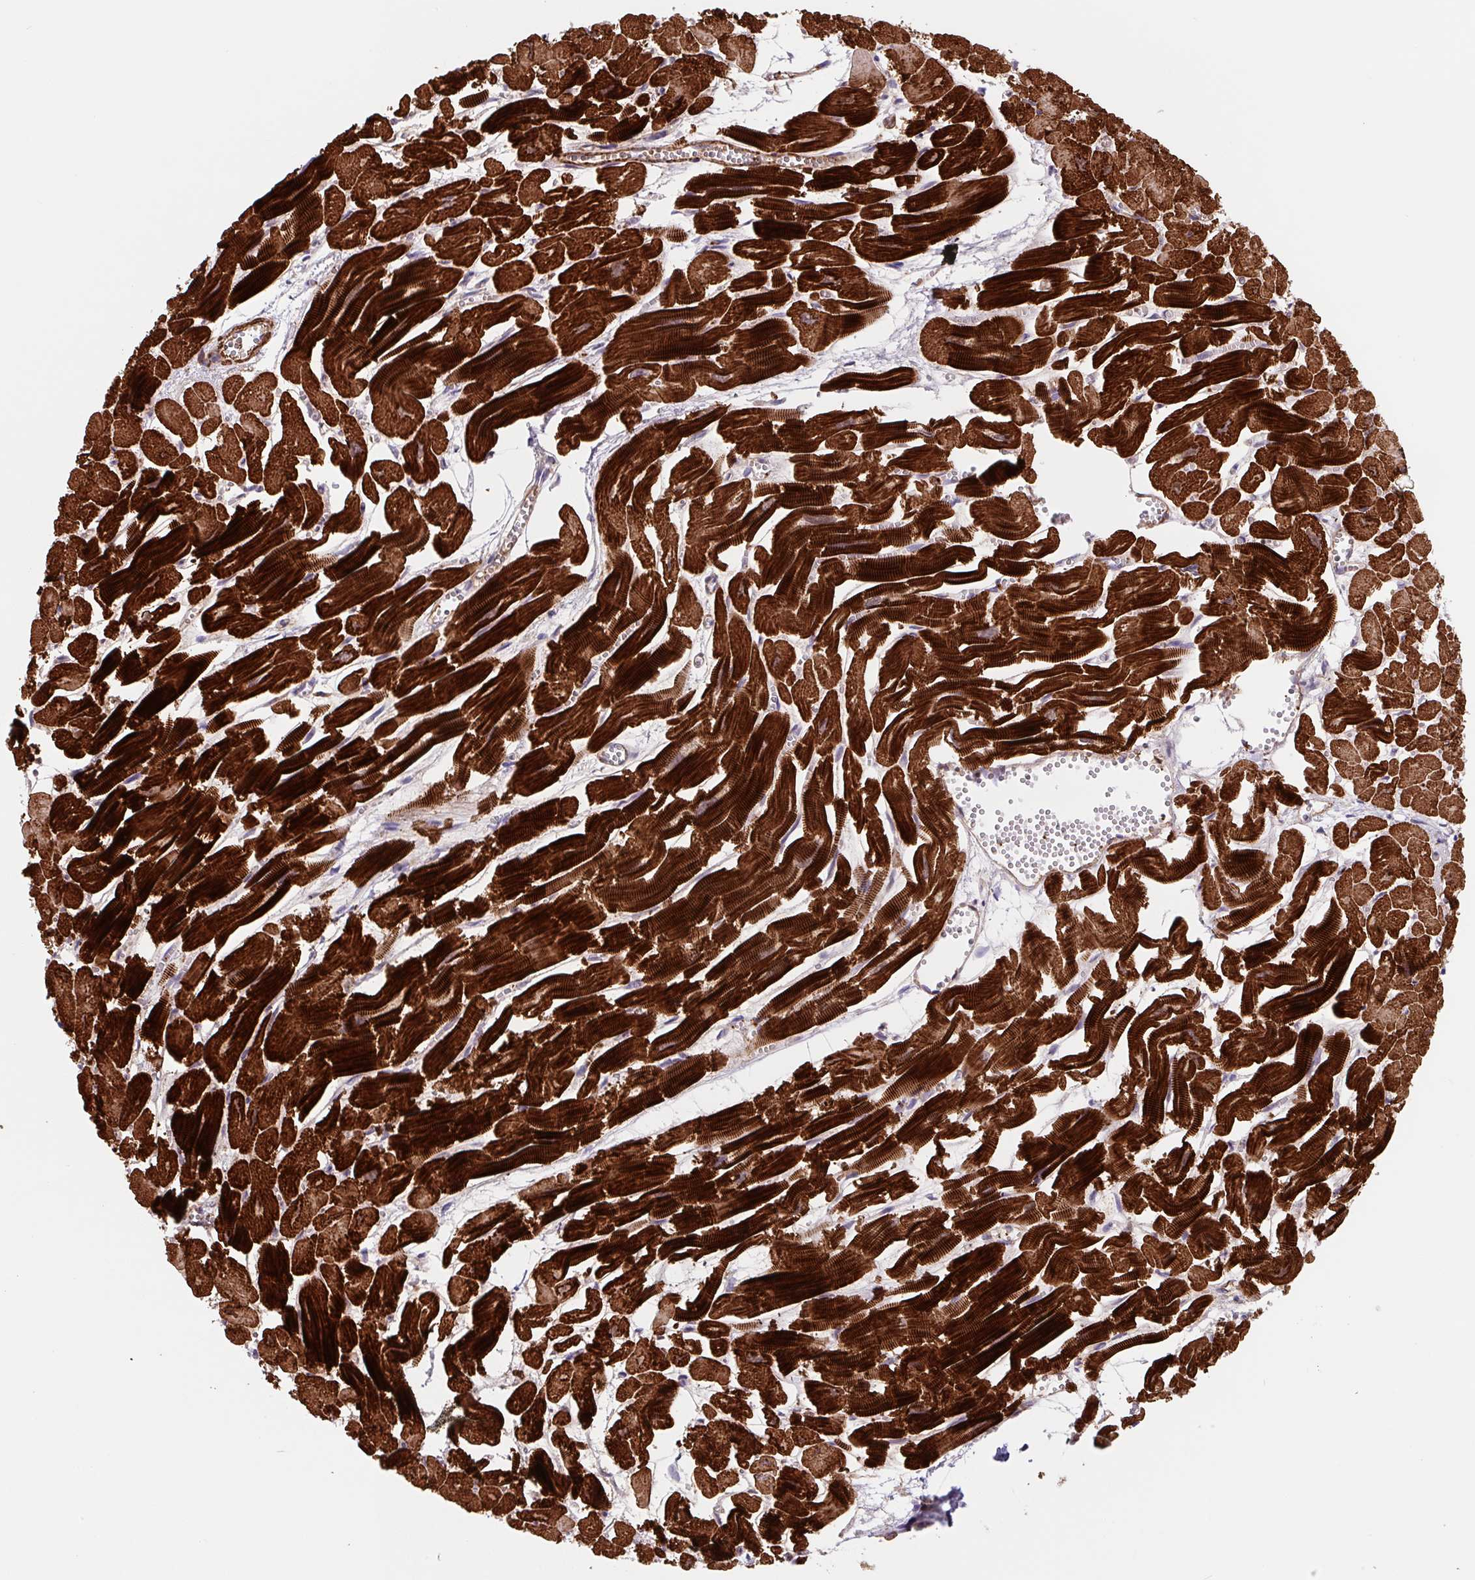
{"staining": {"intensity": "strong", "quantity": ">75%", "location": "cytoplasmic/membranous"}, "tissue": "heart muscle", "cell_type": "Cardiomyocytes", "image_type": "normal", "snomed": [{"axis": "morphology", "description": "Normal tissue, NOS"}, {"axis": "topography", "description": "Heart"}], "caption": "This histopathology image demonstrates IHC staining of normal human heart muscle, with high strong cytoplasmic/membranous staining in approximately >75% of cardiomyocytes.", "gene": "DHFR2", "patient": {"sex": "male", "age": 54}}